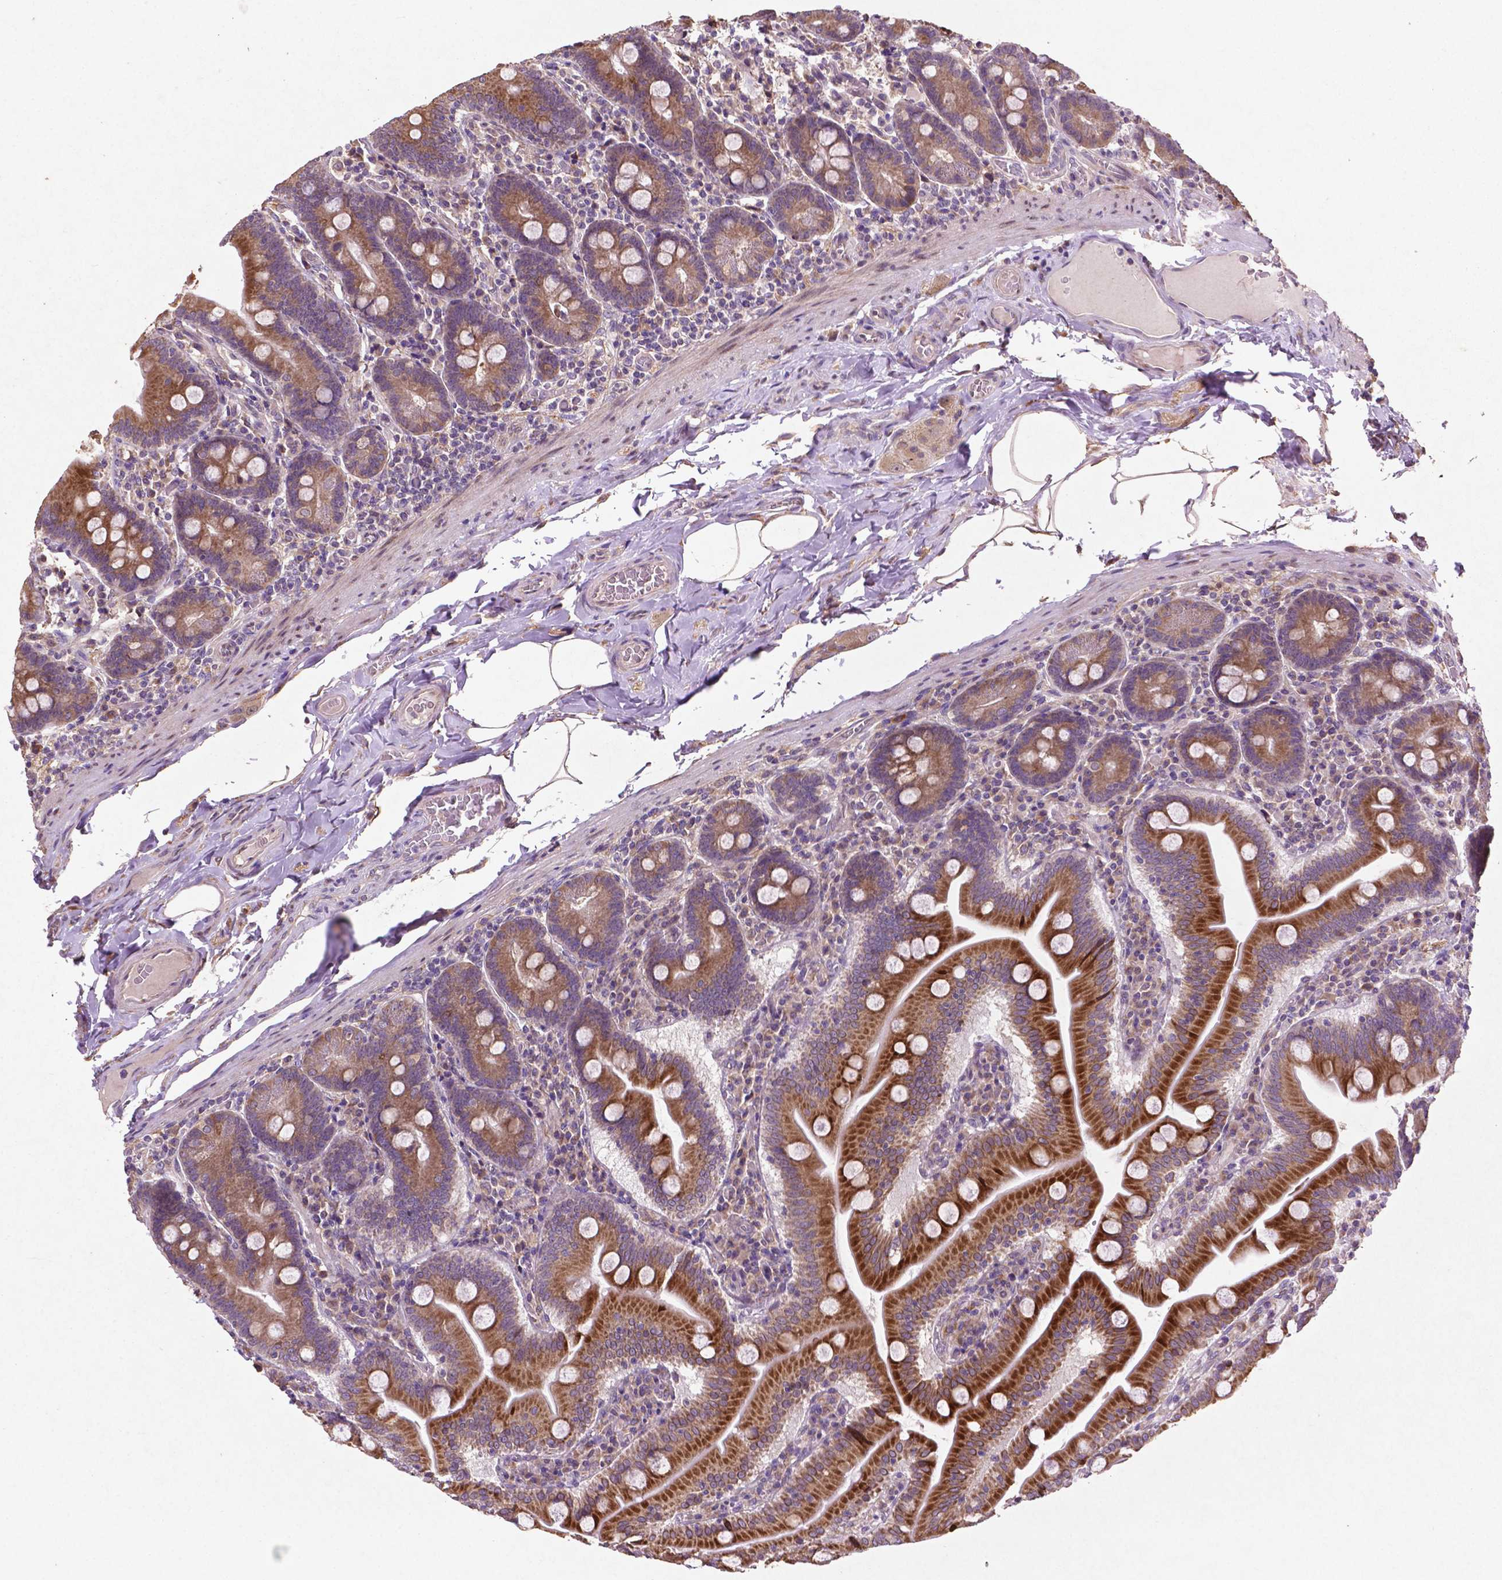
{"staining": {"intensity": "strong", "quantity": ">75%", "location": "cytoplasmic/membranous"}, "tissue": "small intestine", "cell_type": "Glandular cells", "image_type": "normal", "snomed": [{"axis": "morphology", "description": "Normal tissue, NOS"}, {"axis": "topography", "description": "Small intestine"}], "caption": "IHC (DAB) staining of normal human small intestine displays strong cytoplasmic/membranous protein expression in approximately >75% of glandular cells.", "gene": "MBTPS1", "patient": {"sex": "male", "age": 37}}